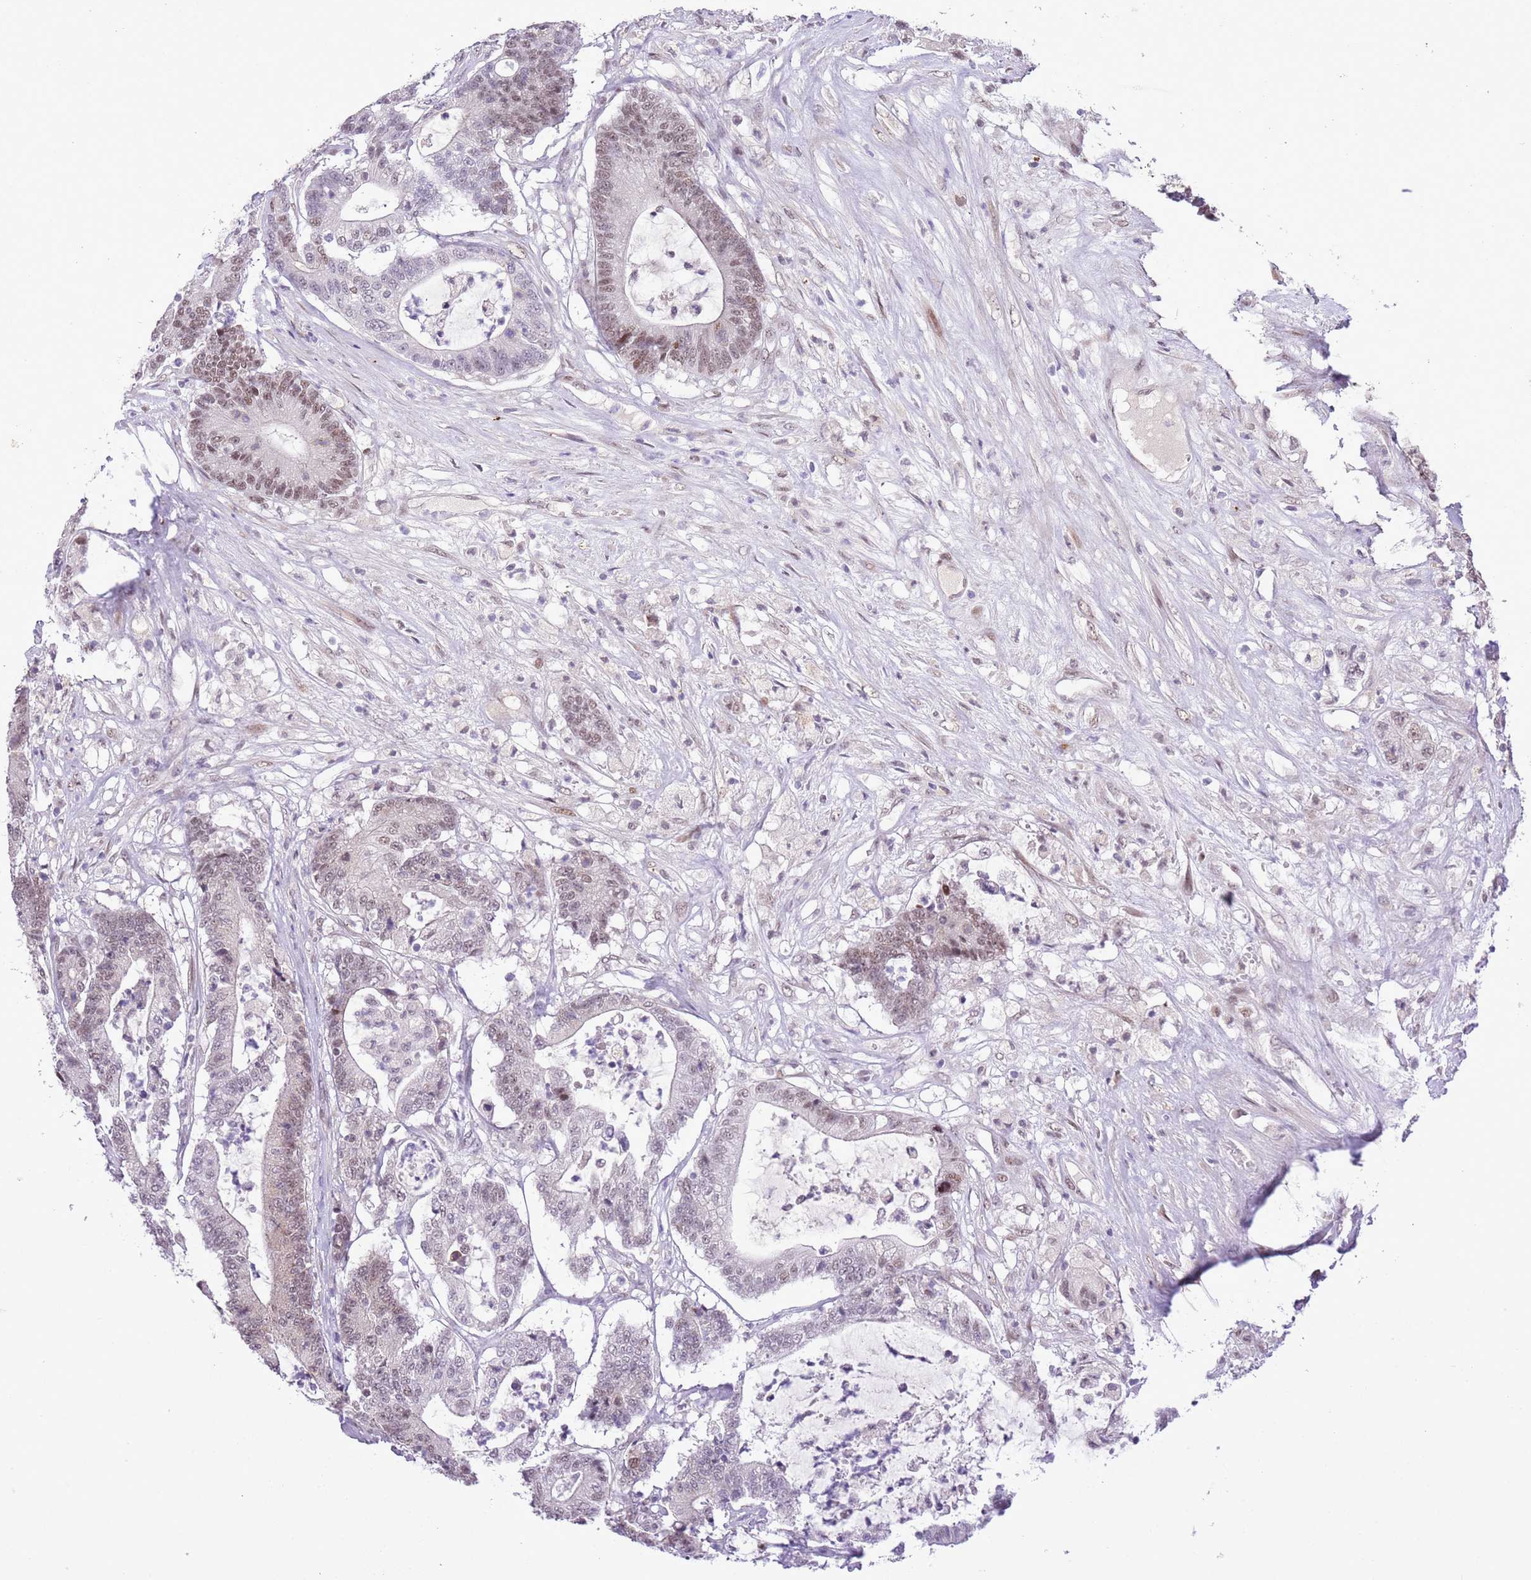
{"staining": {"intensity": "weak", "quantity": ">75%", "location": "nuclear"}, "tissue": "colorectal cancer", "cell_type": "Tumor cells", "image_type": "cancer", "snomed": [{"axis": "morphology", "description": "Adenocarcinoma, NOS"}, {"axis": "topography", "description": "Colon"}], "caption": "DAB (3,3'-diaminobenzidine) immunohistochemical staining of colorectal cancer reveals weak nuclear protein staining in about >75% of tumor cells. The protein is stained brown, and the nuclei are stained in blue (DAB (3,3'-diaminobenzidine) IHC with brightfield microscopy, high magnification).", "gene": "NACC2", "patient": {"sex": "female", "age": 84}}